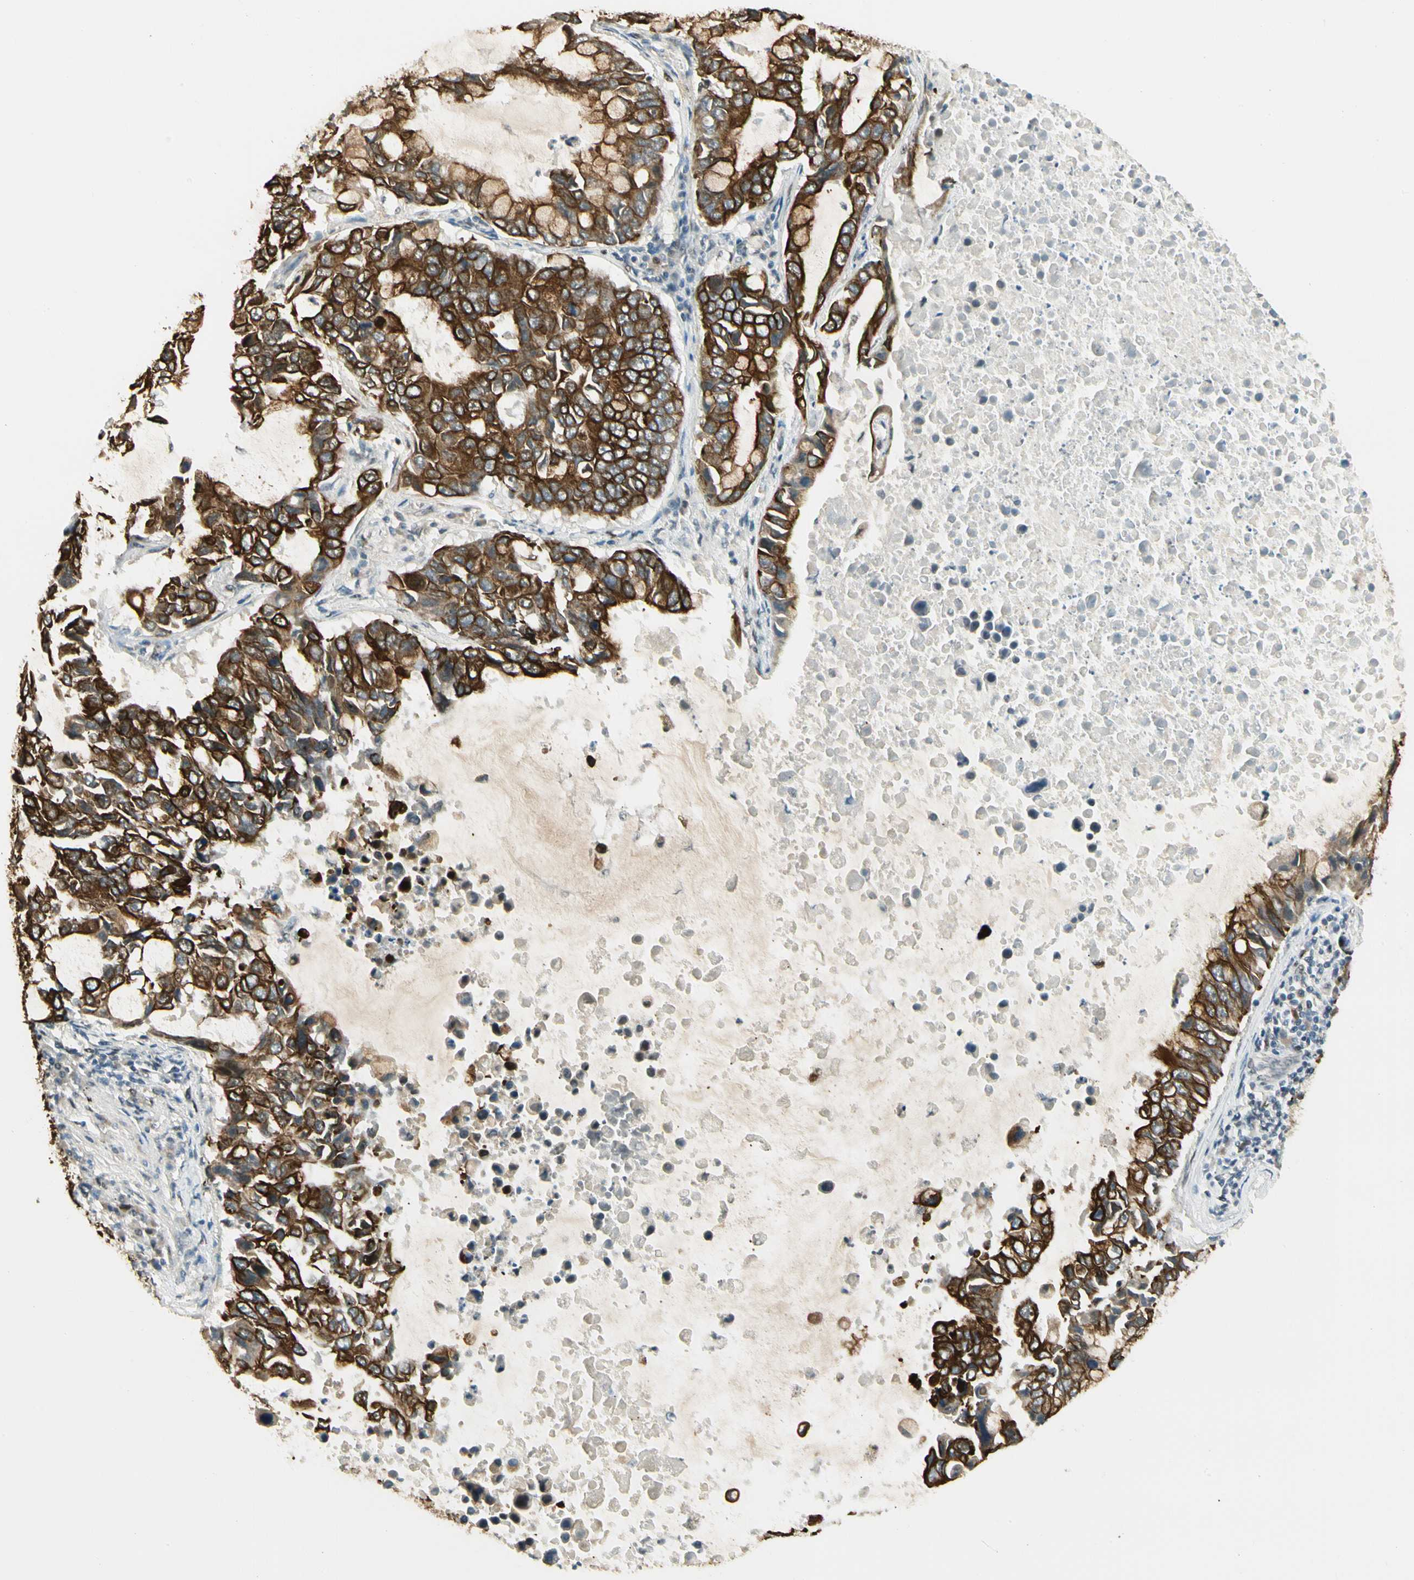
{"staining": {"intensity": "strong", "quantity": ">75%", "location": "cytoplasmic/membranous"}, "tissue": "lung cancer", "cell_type": "Tumor cells", "image_type": "cancer", "snomed": [{"axis": "morphology", "description": "Adenocarcinoma, NOS"}, {"axis": "topography", "description": "Lung"}], "caption": "Immunohistochemistry (IHC) of lung cancer (adenocarcinoma) displays high levels of strong cytoplasmic/membranous staining in about >75% of tumor cells.", "gene": "ATXN1", "patient": {"sex": "male", "age": 64}}